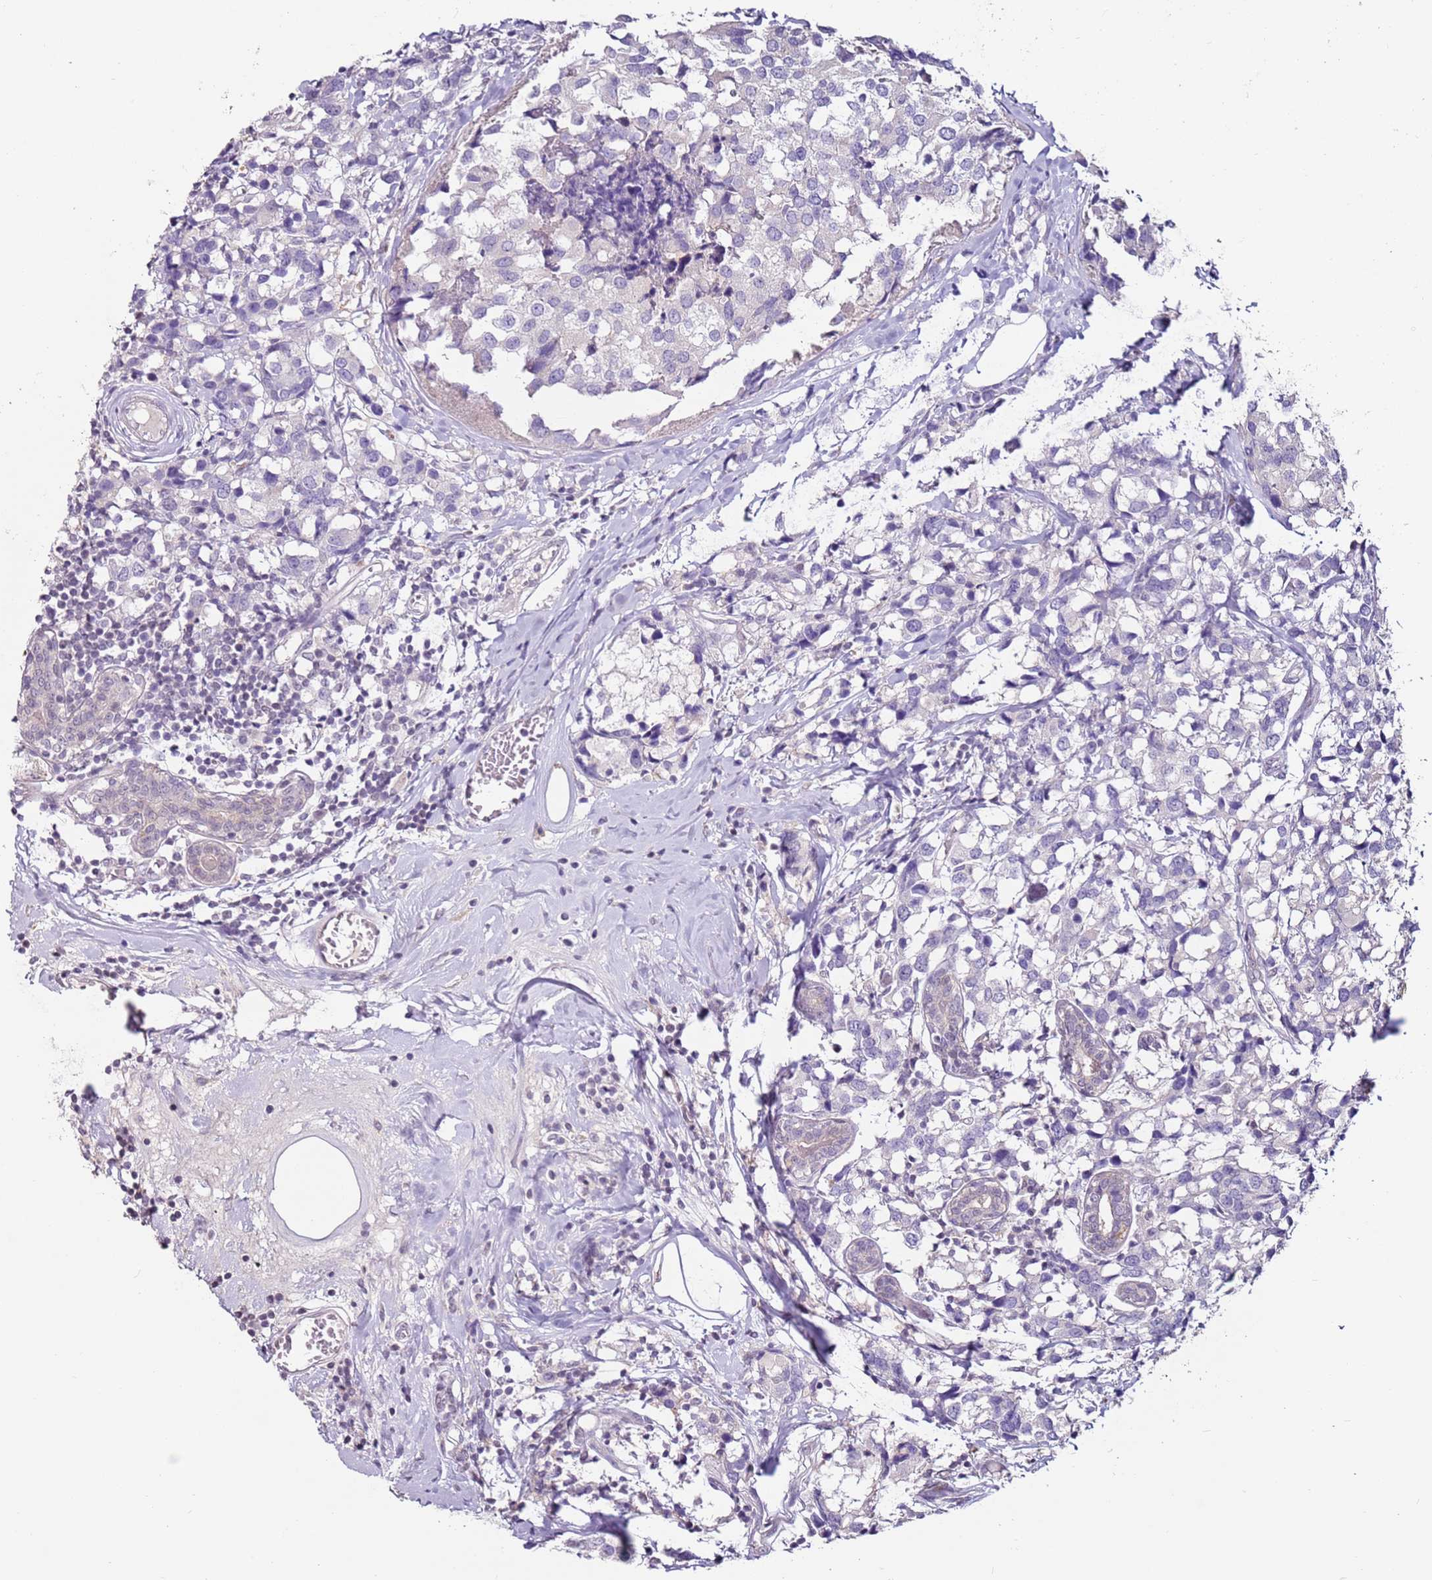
{"staining": {"intensity": "negative", "quantity": "none", "location": "none"}, "tissue": "breast cancer", "cell_type": "Tumor cells", "image_type": "cancer", "snomed": [{"axis": "morphology", "description": "Lobular carcinoma"}, {"axis": "topography", "description": "Breast"}], "caption": "Tumor cells are negative for brown protein staining in breast cancer (lobular carcinoma).", "gene": "MDH1", "patient": {"sex": "female", "age": 59}}